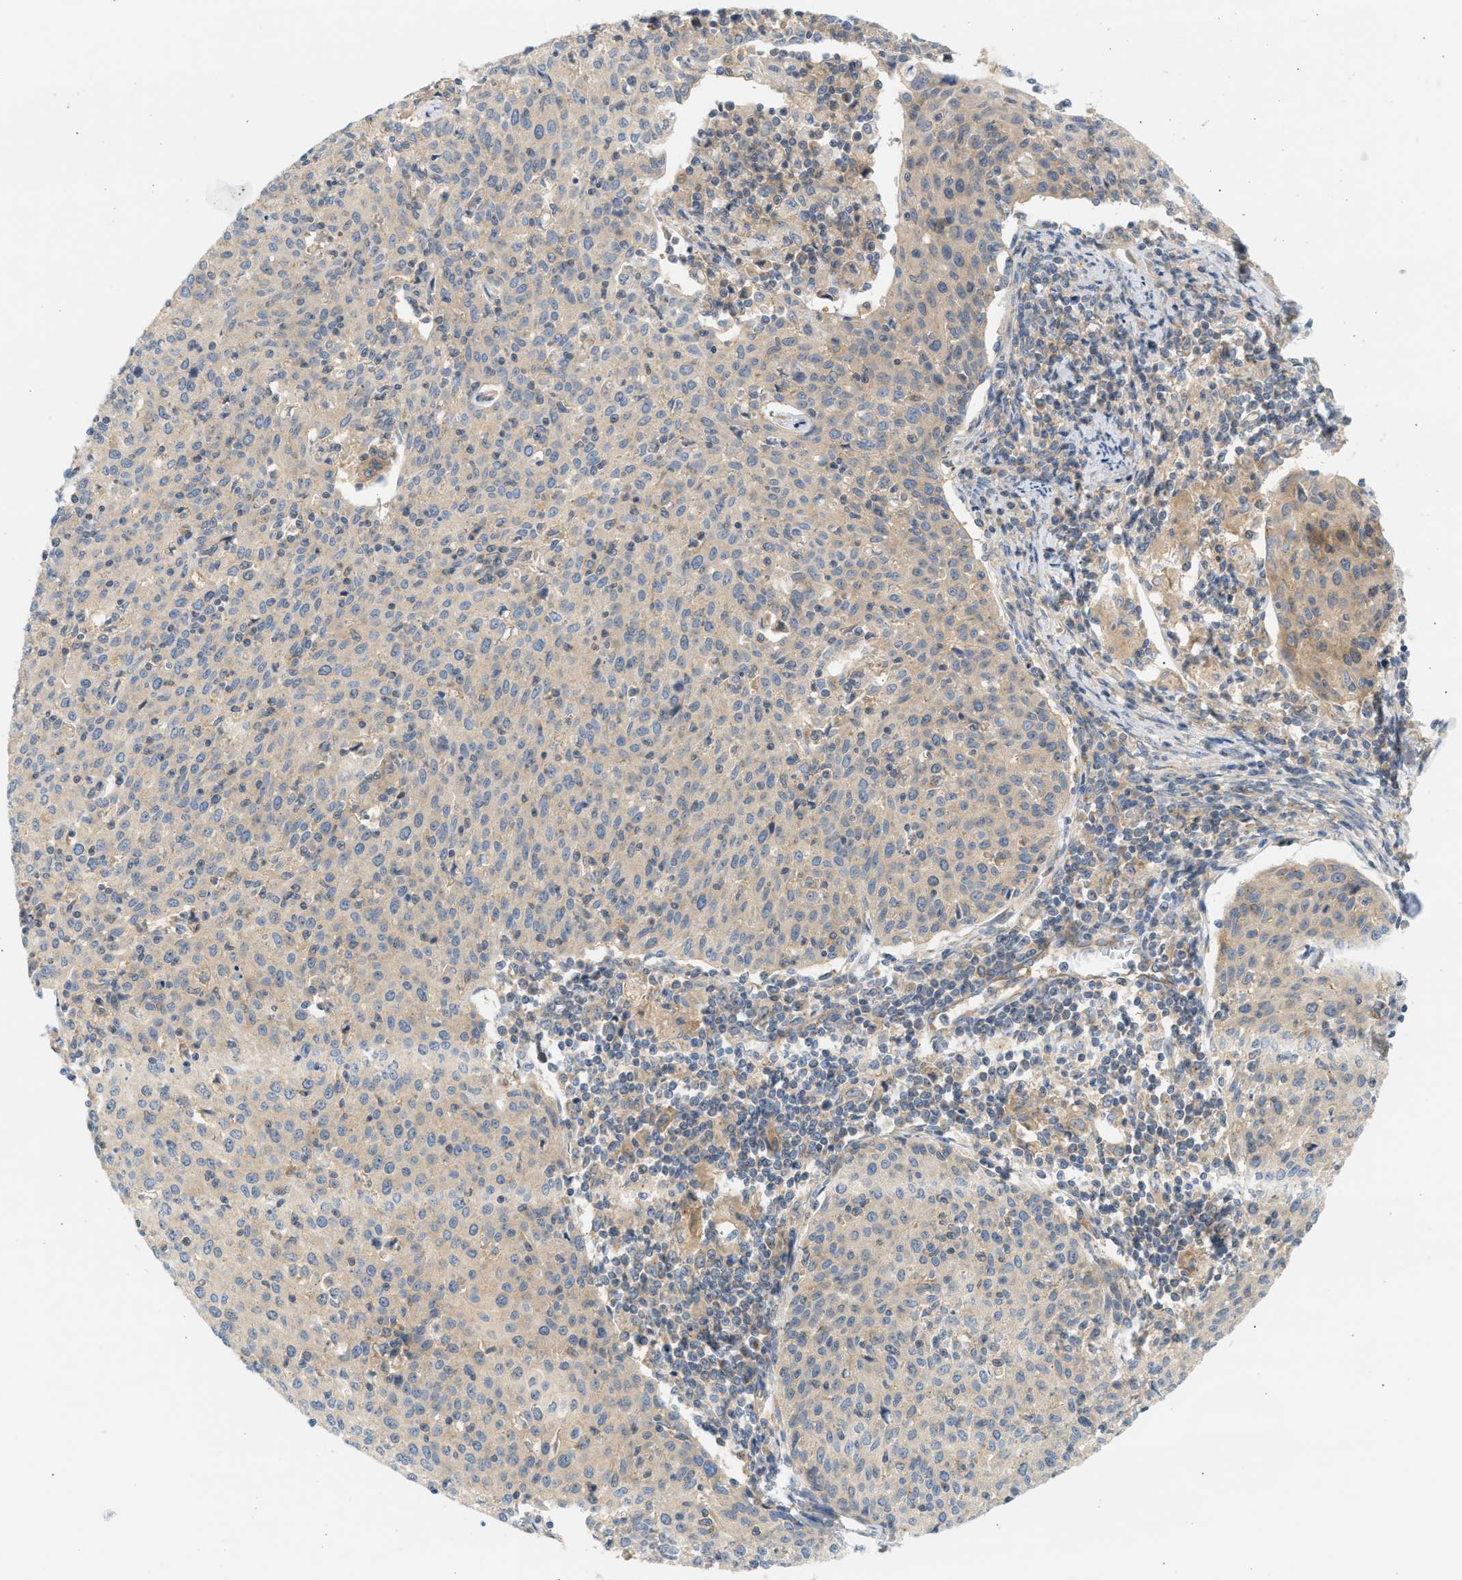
{"staining": {"intensity": "weak", "quantity": ">75%", "location": "cytoplasmic/membranous"}, "tissue": "cervical cancer", "cell_type": "Tumor cells", "image_type": "cancer", "snomed": [{"axis": "morphology", "description": "Squamous cell carcinoma, NOS"}, {"axis": "topography", "description": "Cervix"}], "caption": "Immunohistochemical staining of human cervical cancer (squamous cell carcinoma) exhibits weak cytoplasmic/membranous protein expression in about >75% of tumor cells. (DAB = brown stain, brightfield microscopy at high magnification).", "gene": "PAFAH1B1", "patient": {"sex": "female", "age": 38}}